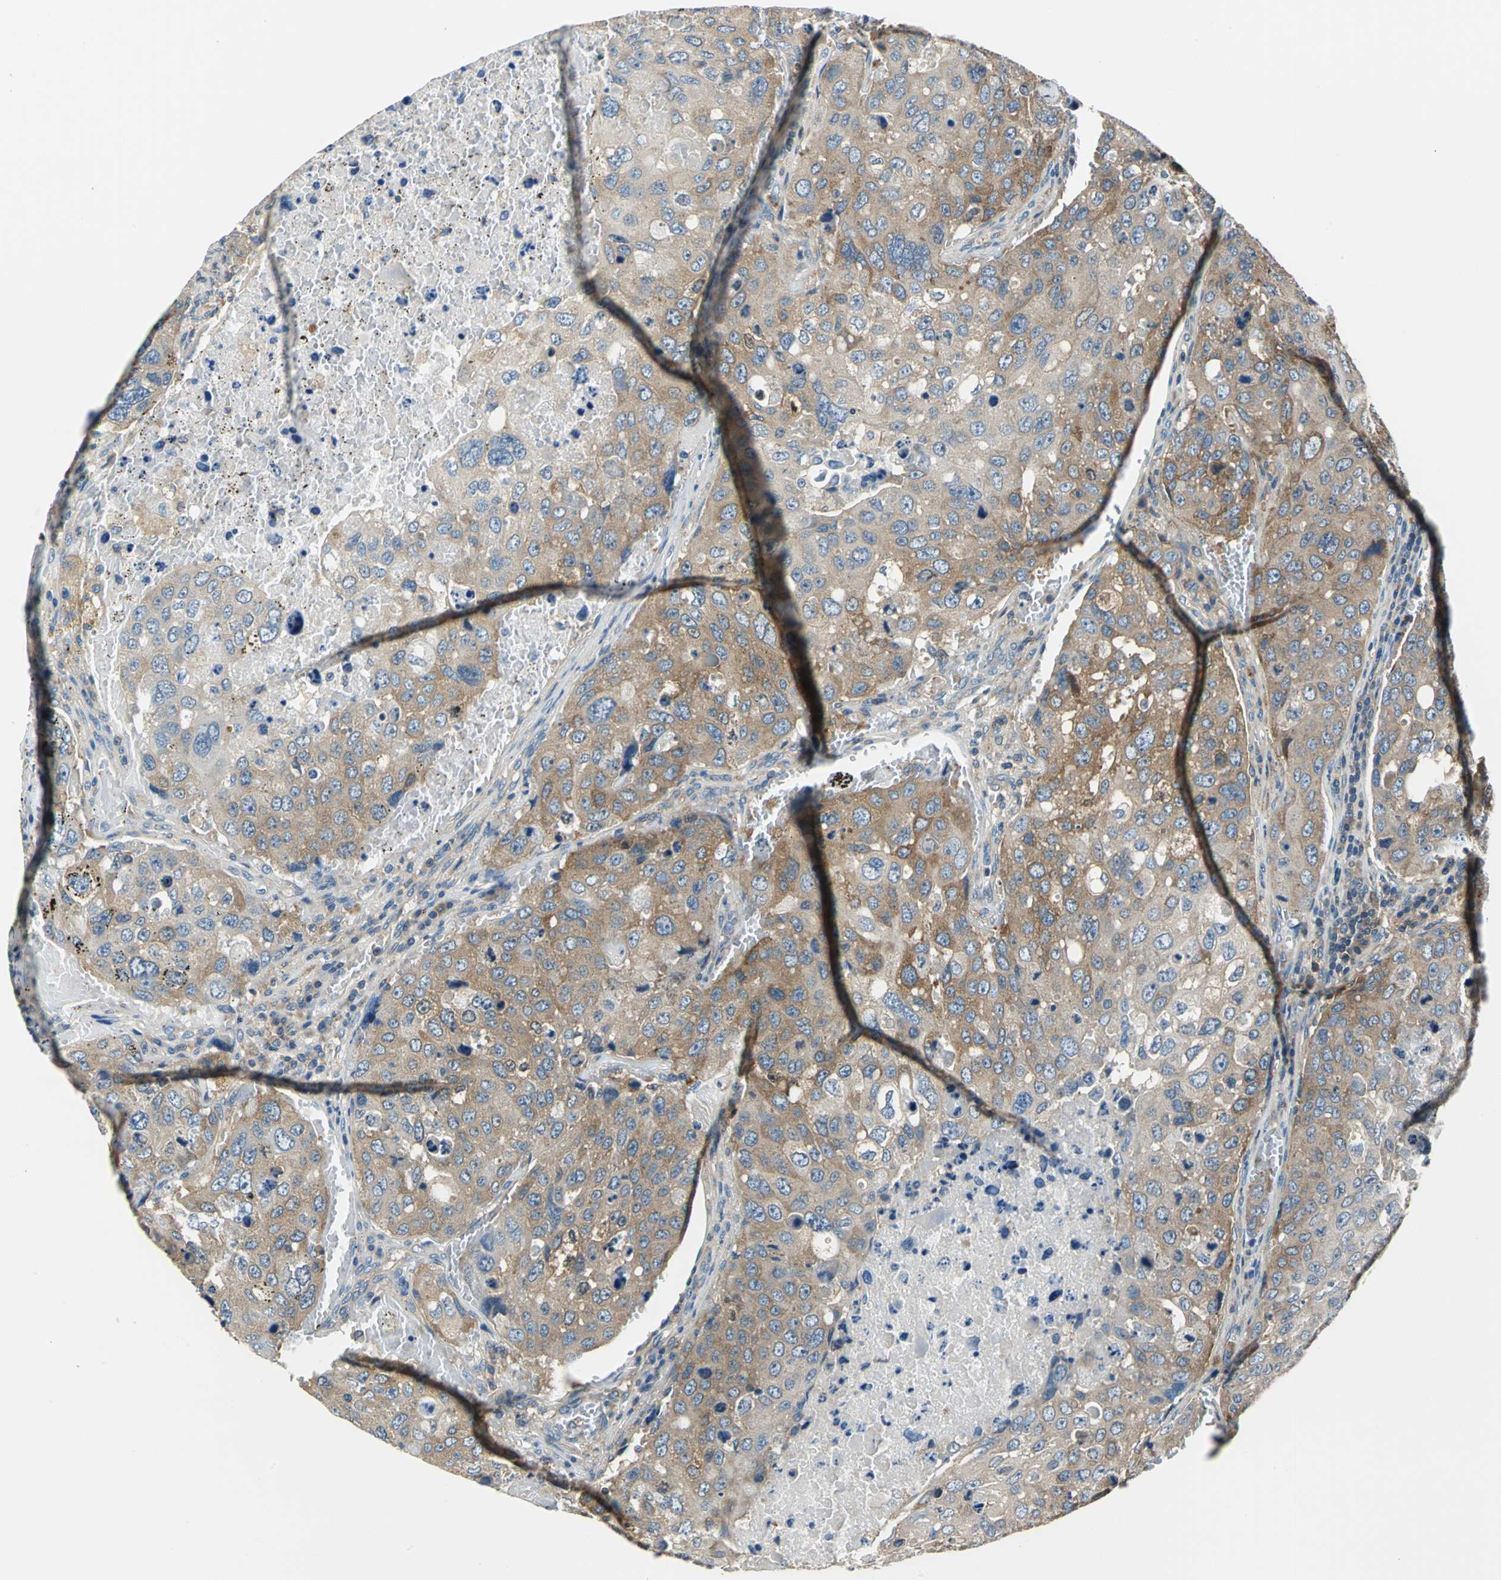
{"staining": {"intensity": "weak", "quantity": ">75%", "location": "cytoplasmic/membranous"}, "tissue": "urothelial cancer", "cell_type": "Tumor cells", "image_type": "cancer", "snomed": [{"axis": "morphology", "description": "Urothelial carcinoma, High grade"}, {"axis": "topography", "description": "Lymph node"}, {"axis": "topography", "description": "Urinary bladder"}], "caption": "The photomicrograph displays immunohistochemical staining of high-grade urothelial carcinoma. There is weak cytoplasmic/membranous expression is identified in about >75% of tumor cells.", "gene": "DDX3Y", "patient": {"sex": "male", "age": 51}}